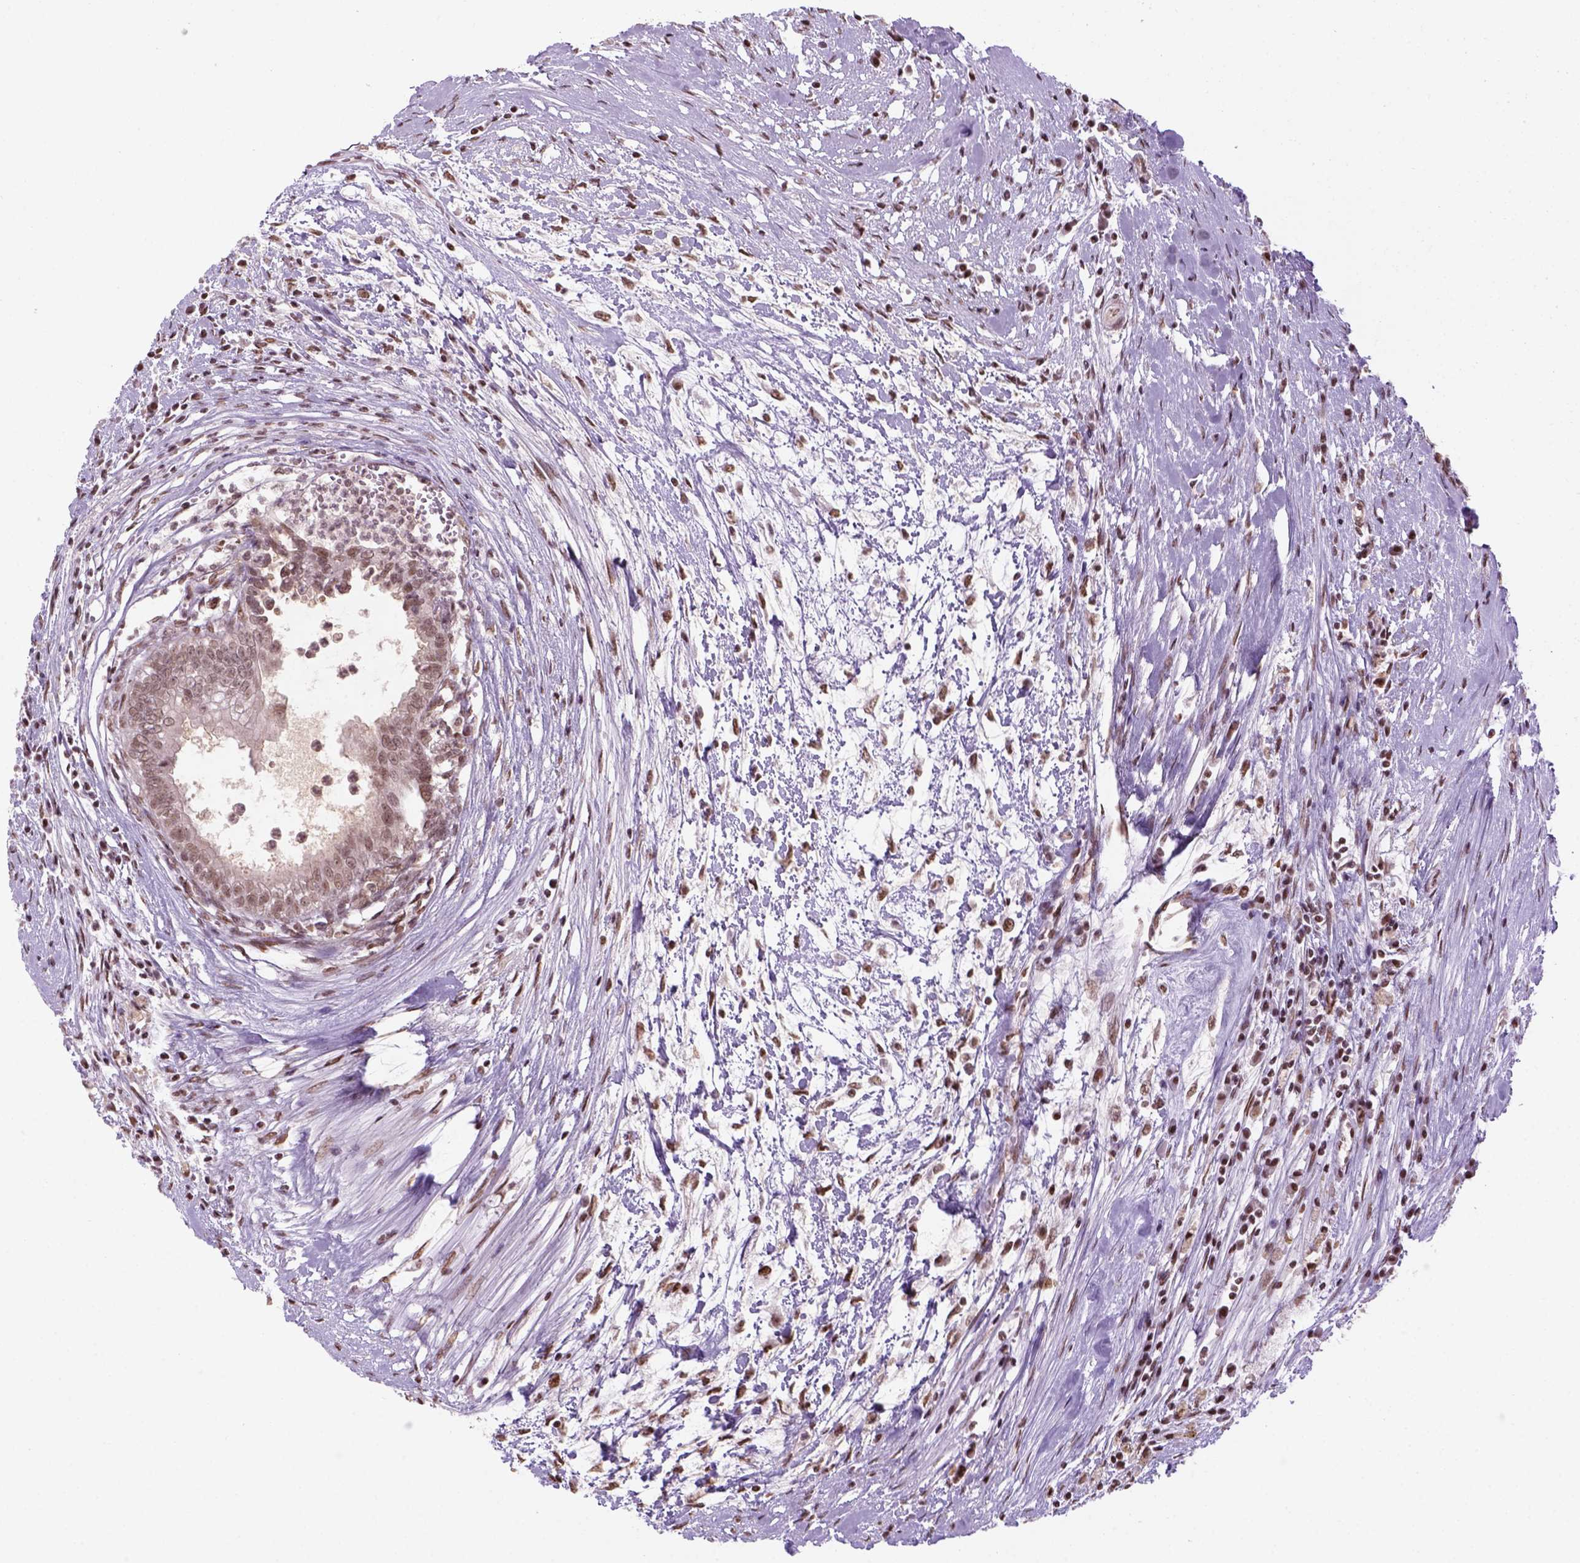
{"staining": {"intensity": "moderate", "quantity": ">75%", "location": "nuclear"}, "tissue": "testis cancer", "cell_type": "Tumor cells", "image_type": "cancer", "snomed": [{"axis": "morphology", "description": "Carcinoma, Embryonal, NOS"}, {"axis": "topography", "description": "Testis"}], "caption": "Immunohistochemistry (DAB) staining of embryonal carcinoma (testis) shows moderate nuclear protein staining in about >75% of tumor cells.", "gene": "GOT1", "patient": {"sex": "male", "age": 37}}